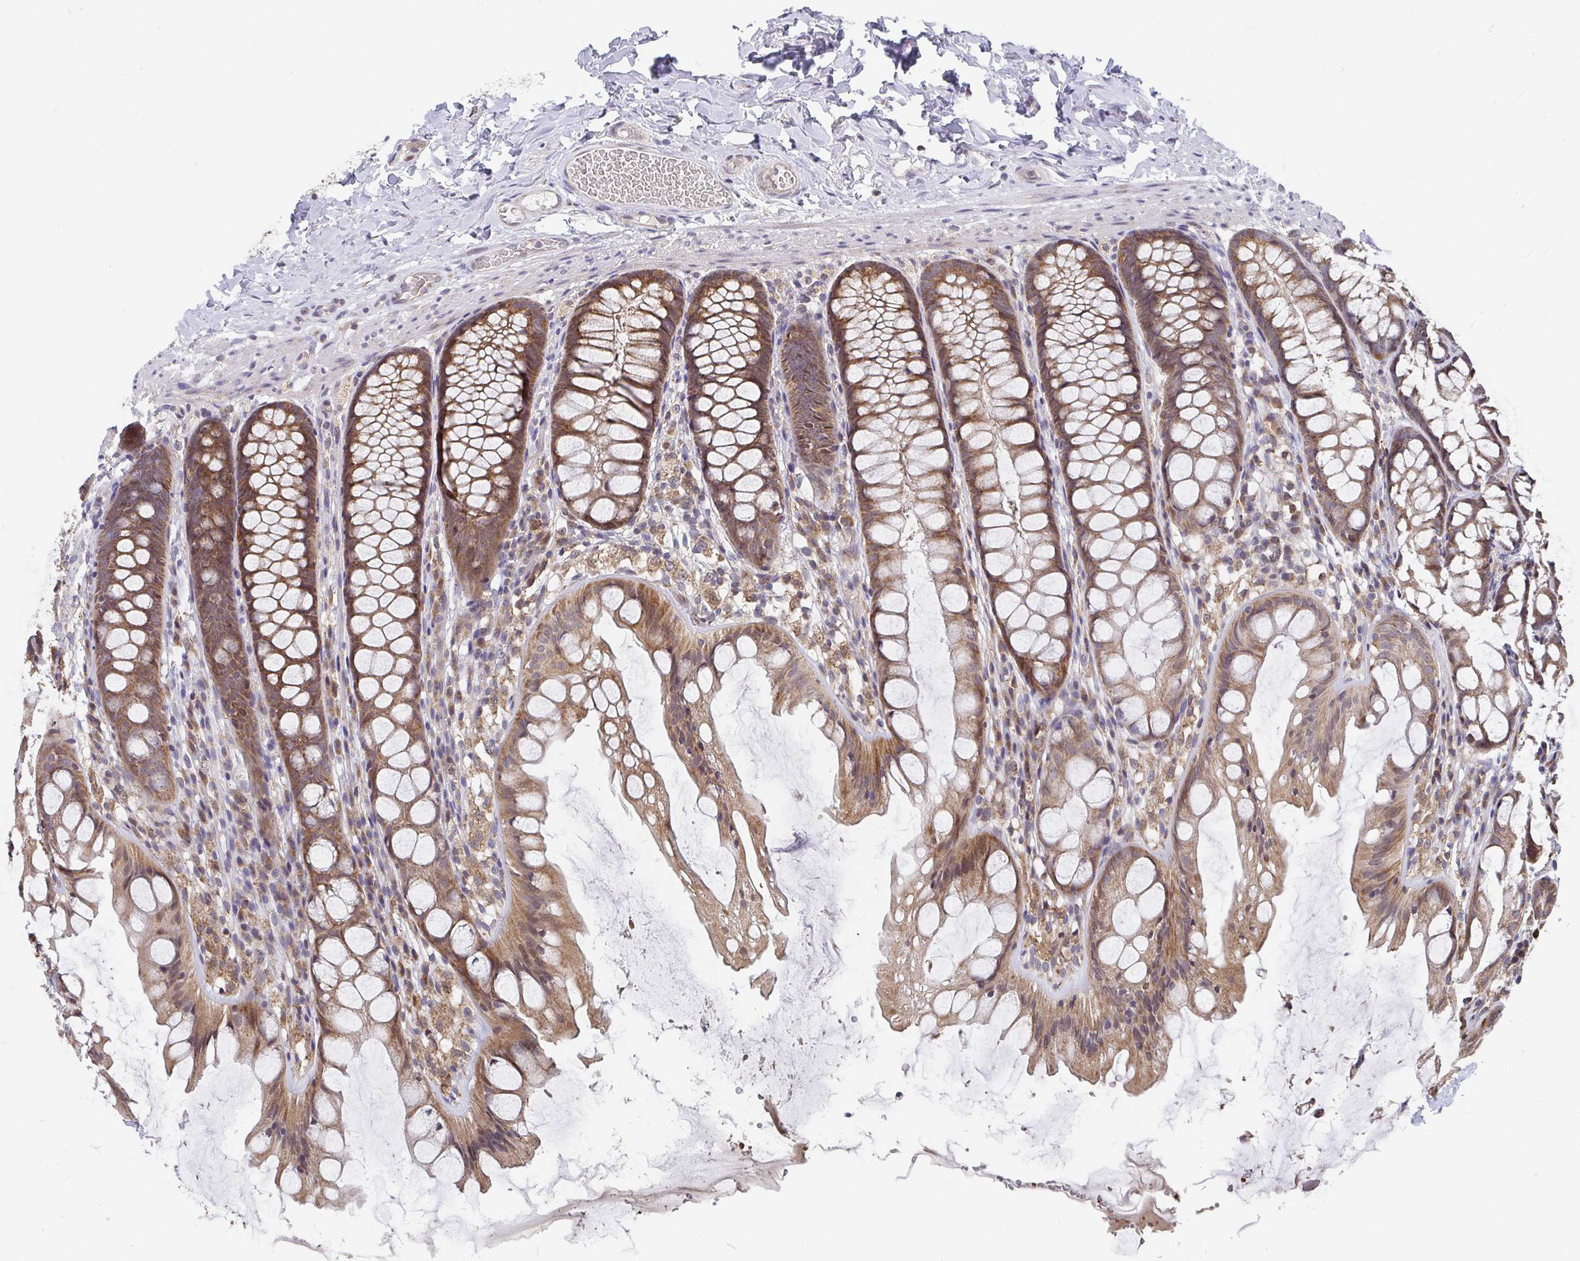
{"staining": {"intensity": "negative", "quantity": "none", "location": "none"}, "tissue": "colon", "cell_type": "Endothelial cells", "image_type": "normal", "snomed": [{"axis": "morphology", "description": "Normal tissue, NOS"}, {"axis": "topography", "description": "Colon"}], "caption": "Immunohistochemistry (IHC) histopathology image of normal colon: colon stained with DAB (3,3'-diaminobenzidine) exhibits no significant protein staining in endothelial cells. (DAB immunohistochemistry (IHC) visualized using brightfield microscopy, high magnification).", "gene": "PDF", "patient": {"sex": "male", "age": 47}}